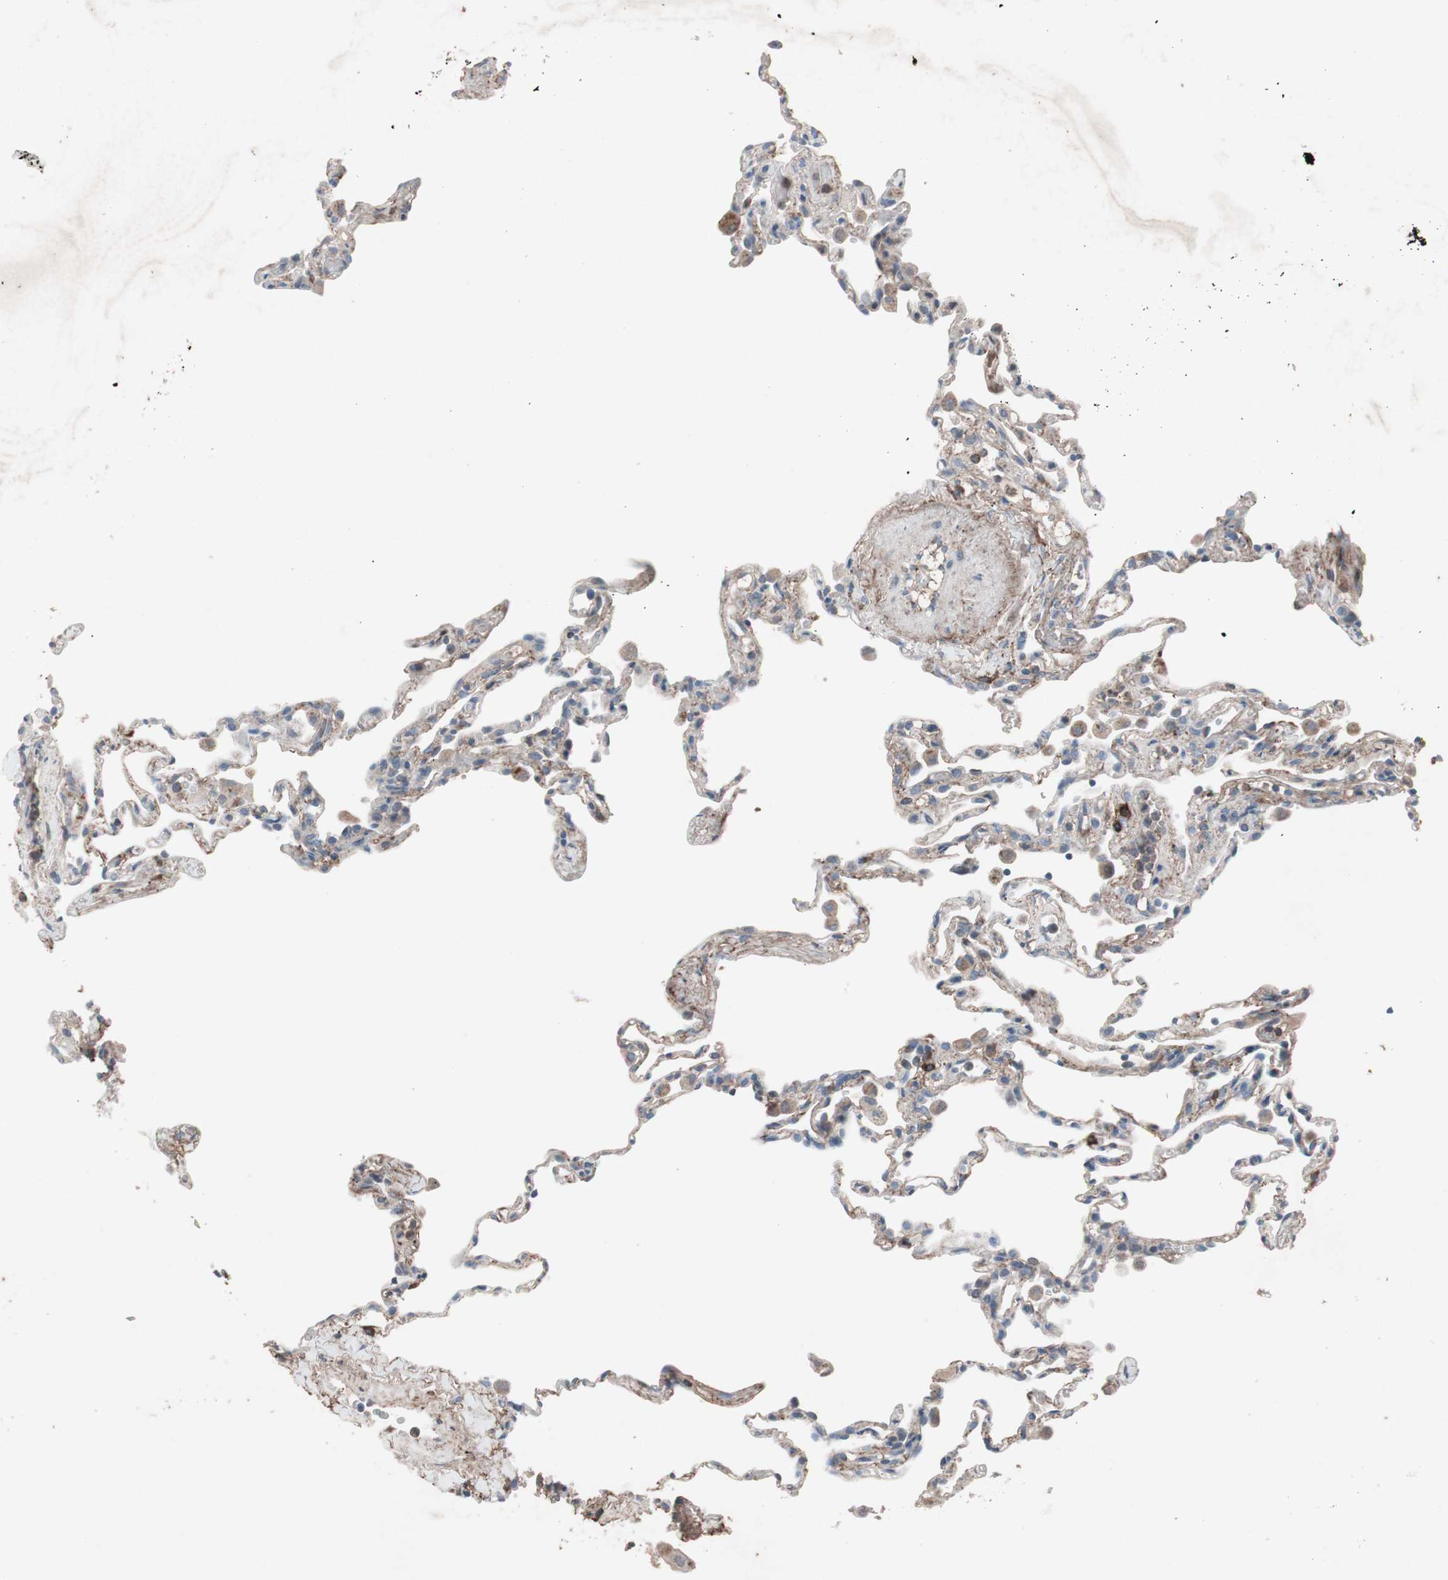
{"staining": {"intensity": "weak", "quantity": "25%-75%", "location": "cytoplasmic/membranous"}, "tissue": "lung", "cell_type": "Alveolar cells", "image_type": "normal", "snomed": [{"axis": "morphology", "description": "Normal tissue, NOS"}, {"axis": "topography", "description": "Lung"}], "caption": "This is a photomicrograph of immunohistochemistry staining of benign lung, which shows weak expression in the cytoplasmic/membranous of alveolar cells.", "gene": "GRB7", "patient": {"sex": "male", "age": 59}}